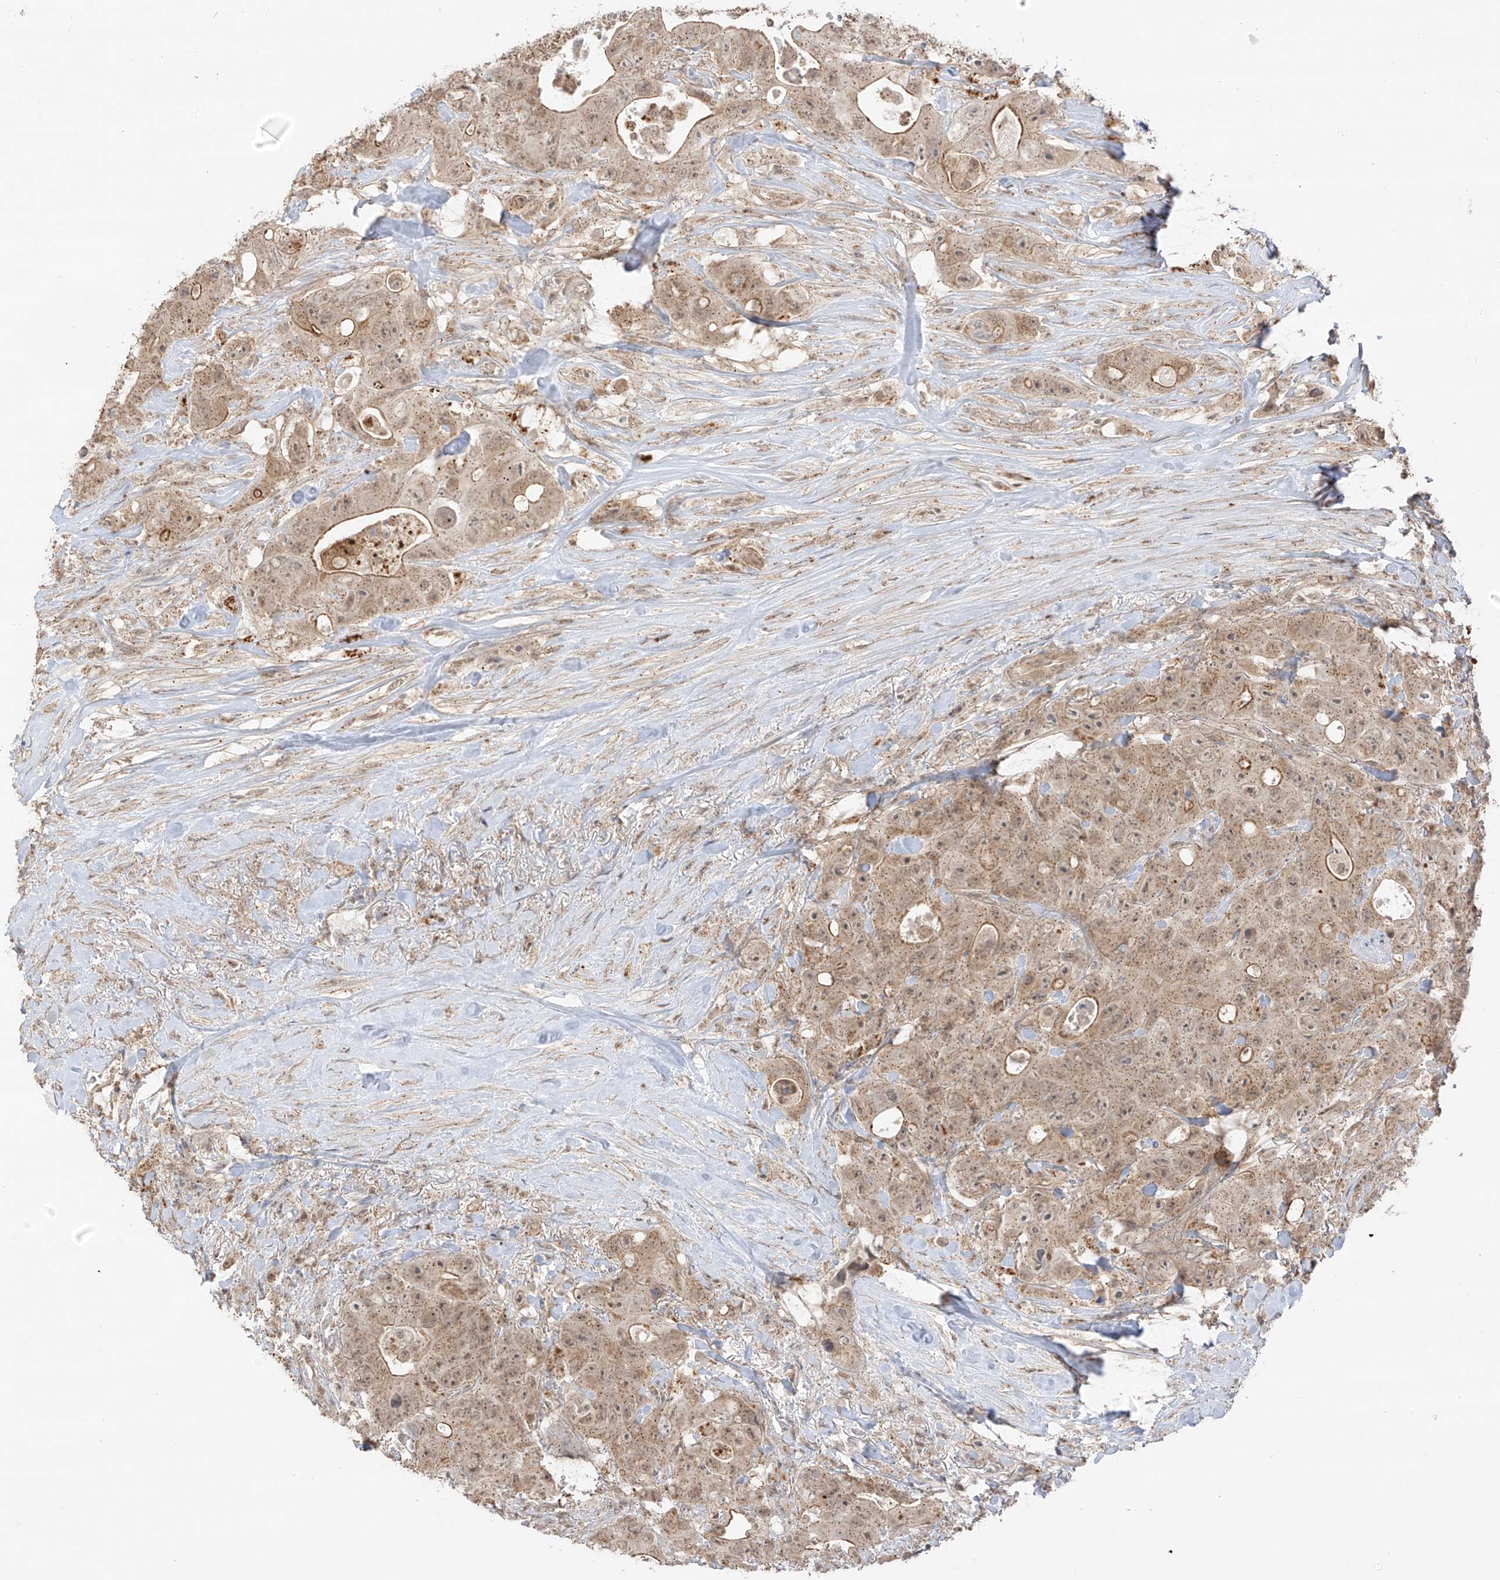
{"staining": {"intensity": "moderate", "quantity": "25%-75%", "location": "cytoplasmic/membranous"}, "tissue": "colorectal cancer", "cell_type": "Tumor cells", "image_type": "cancer", "snomed": [{"axis": "morphology", "description": "Adenocarcinoma, NOS"}, {"axis": "topography", "description": "Colon"}], "caption": "Protein staining by immunohistochemistry (IHC) exhibits moderate cytoplasmic/membranous staining in approximately 25%-75% of tumor cells in adenocarcinoma (colorectal).", "gene": "N4BP3", "patient": {"sex": "female", "age": 46}}